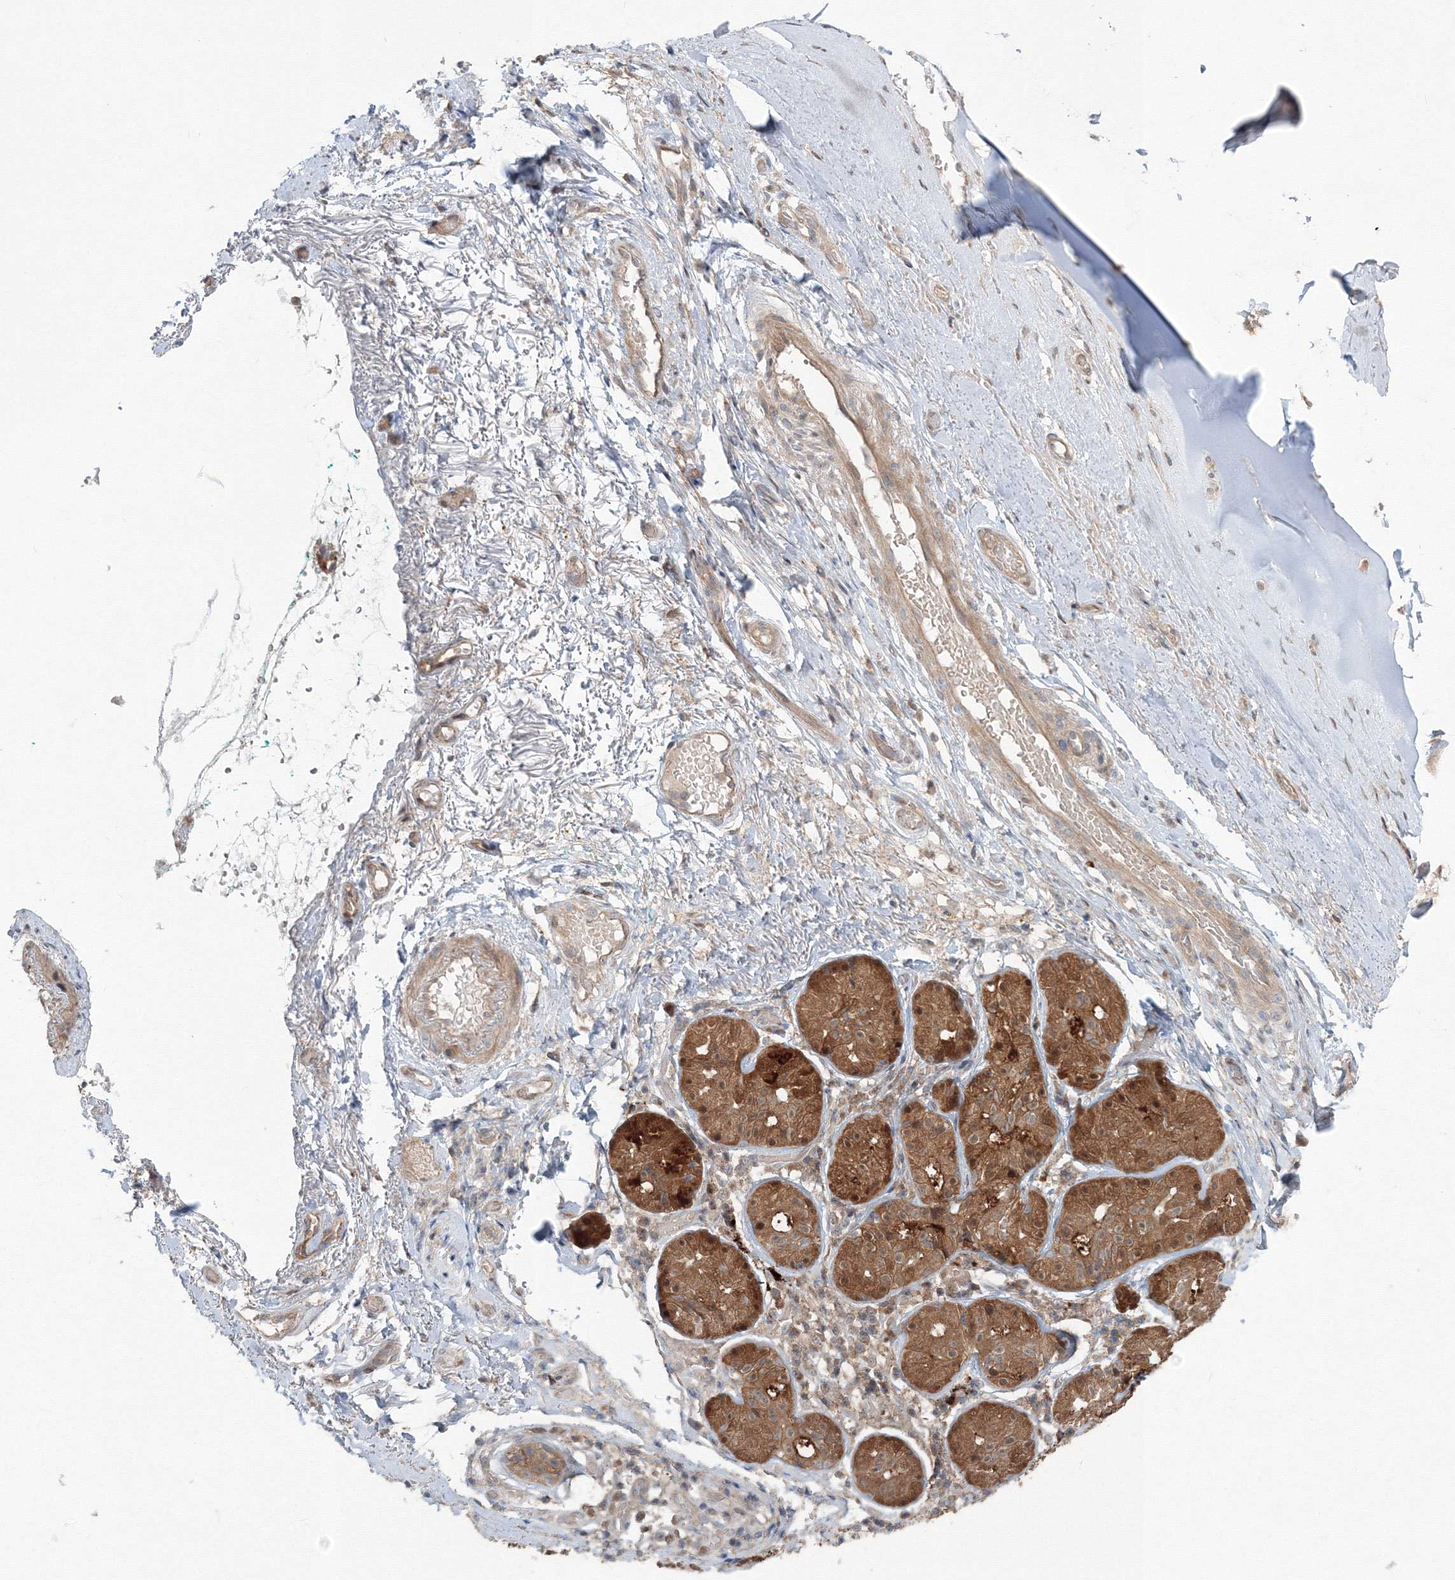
{"staining": {"intensity": "negative", "quantity": "none", "location": "none"}, "tissue": "soft tissue", "cell_type": "Fibroblasts", "image_type": "normal", "snomed": [{"axis": "morphology", "description": "Normal tissue, NOS"}, {"axis": "morphology", "description": "Basal cell carcinoma"}, {"axis": "topography", "description": "Cartilage tissue"}, {"axis": "topography", "description": "Nasopharynx"}, {"axis": "topography", "description": "Oral tissue"}], "caption": "Fibroblasts show no significant protein staining in unremarkable soft tissue. (DAB (3,3'-diaminobenzidine) immunohistochemistry visualized using brightfield microscopy, high magnification).", "gene": "MKRN2", "patient": {"sex": "female", "age": 77}}